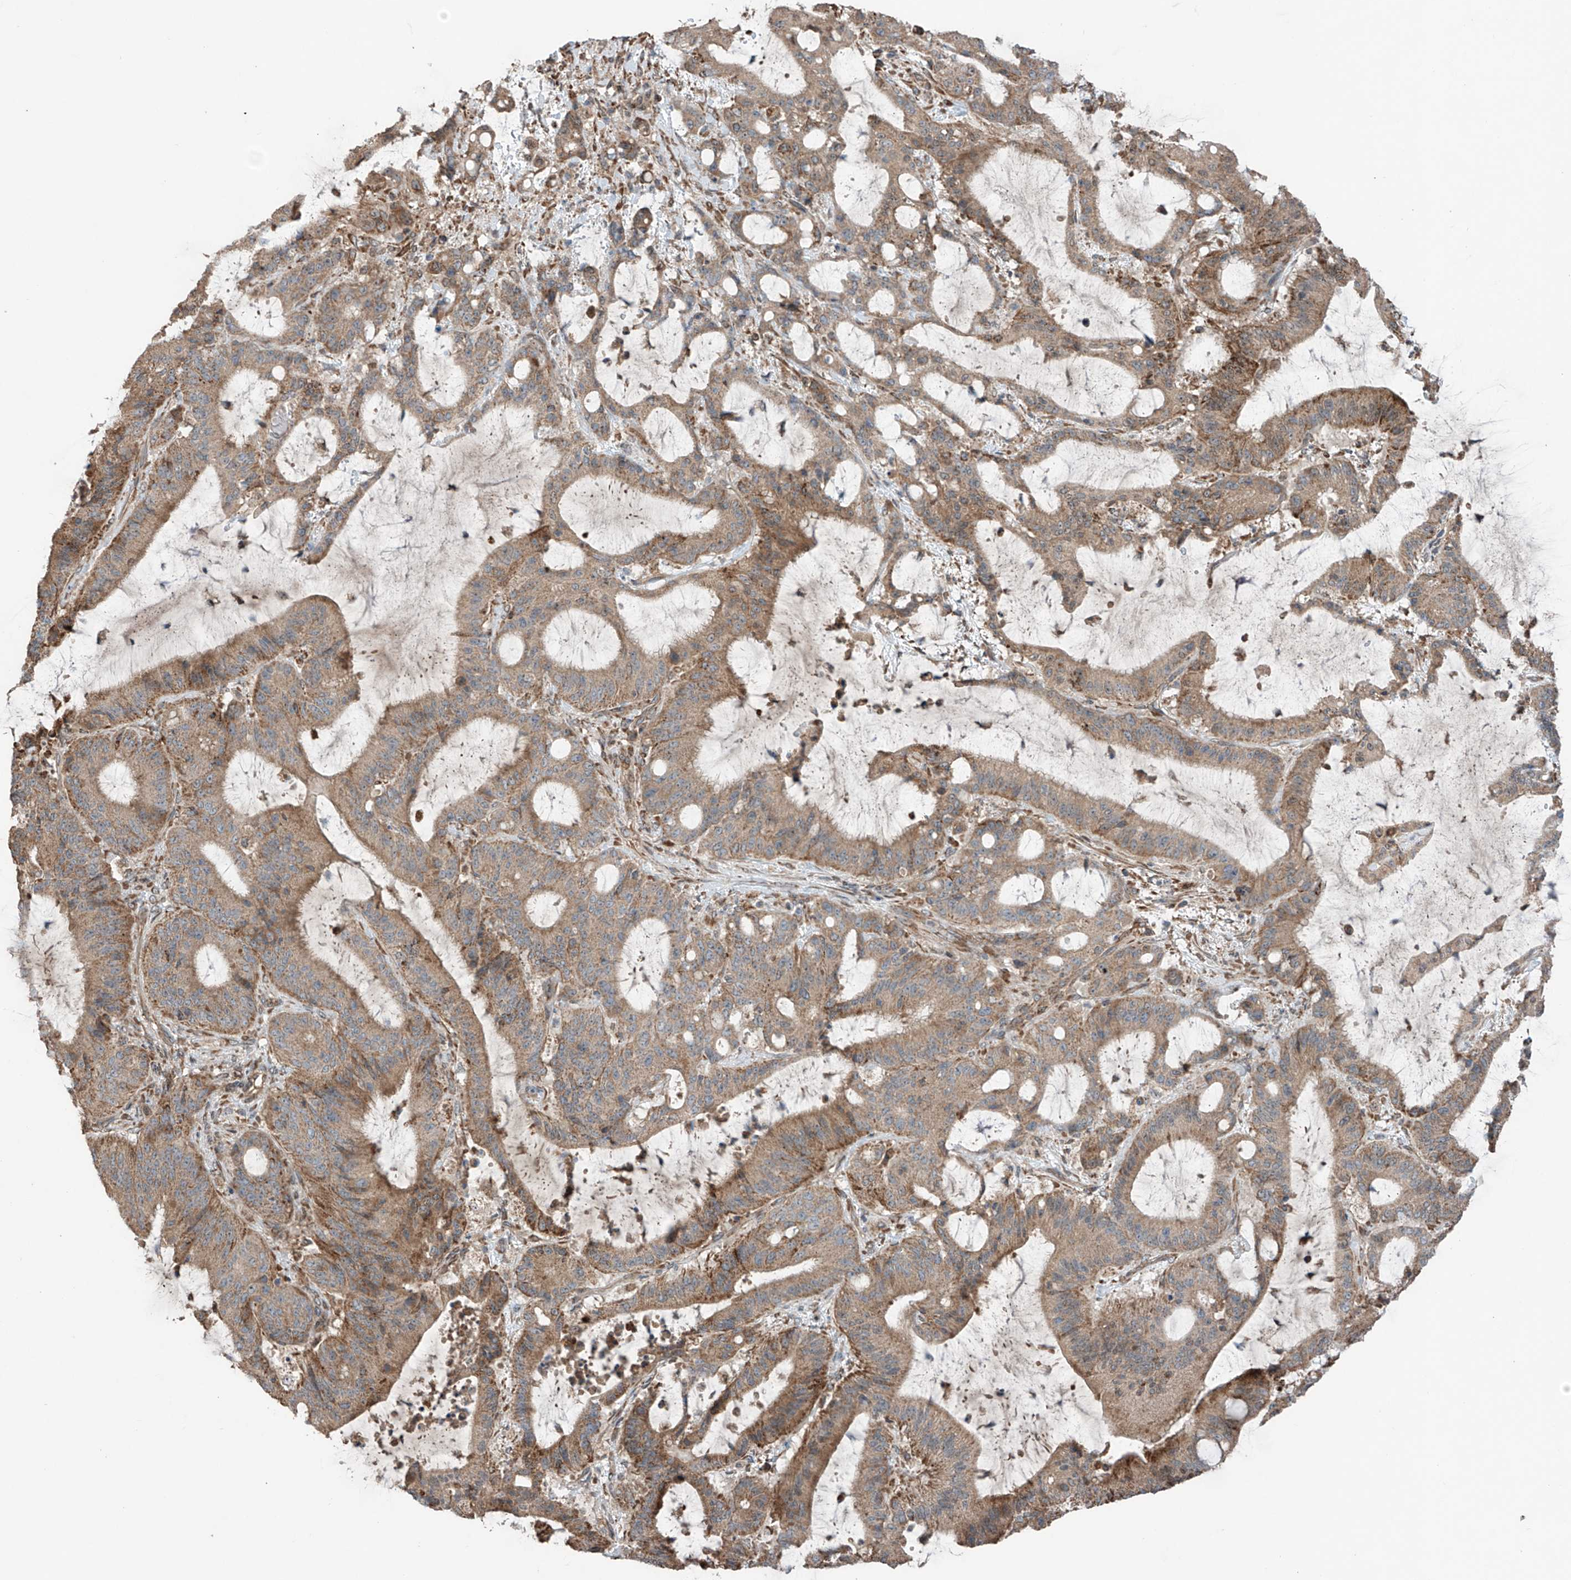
{"staining": {"intensity": "moderate", "quantity": ">75%", "location": "cytoplasmic/membranous"}, "tissue": "liver cancer", "cell_type": "Tumor cells", "image_type": "cancer", "snomed": [{"axis": "morphology", "description": "Normal tissue, NOS"}, {"axis": "morphology", "description": "Cholangiocarcinoma"}, {"axis": "topography", "description": "Liver"}, {"axis": "topography", "description": "Peripheral nerve tissue"}], "caption": "Approximately >75% of tumor cells in human liver cholangiocarcinoma exhibit moderate cytoplasmic/membranous protein staining as visualized by brown immunohistochemical staining.", "gene": "SAMD3", "patient": {"sex": "female", "age": 73}}